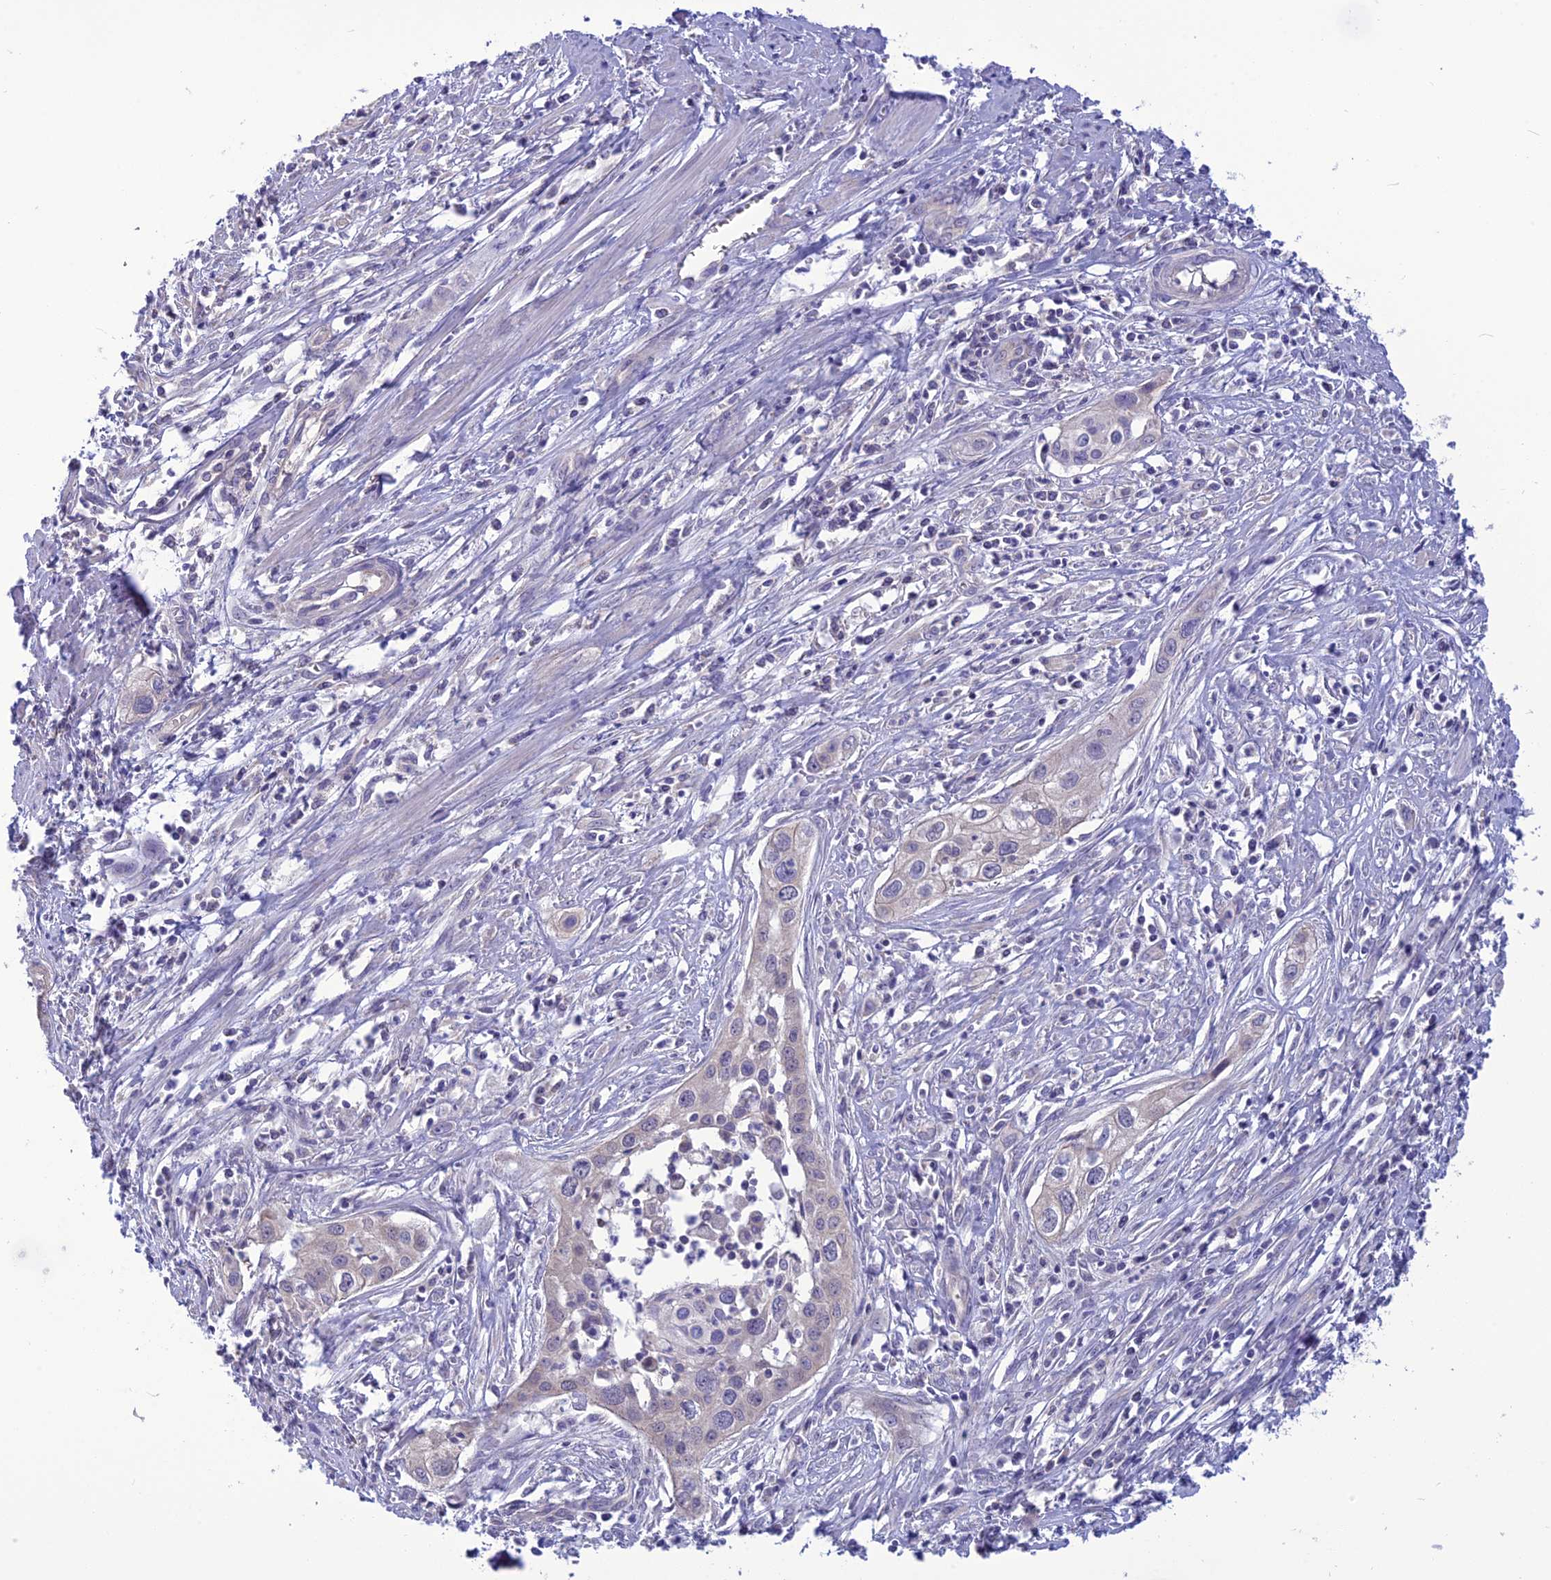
{"staining": {"intensity": "negative", "quantity": "none", "location": "none"}, "tissue": "cervical cancer", "cell_type": "Tumor cells", "image_type": "cancer", "snomed": [{"axis": "morphology", "description": "Squamous cell carcinoma, NOS"}, {"axis": "topography", "description": "Cervix"}], "caption": "DAB (3,3'-diaminobenzidine) immunohistochemical staining of human cervical cancer demonstrates no significant positivity in tumor cells.", "gene": "PSMF1", "patient": {"sex": "female", "age": 34}}